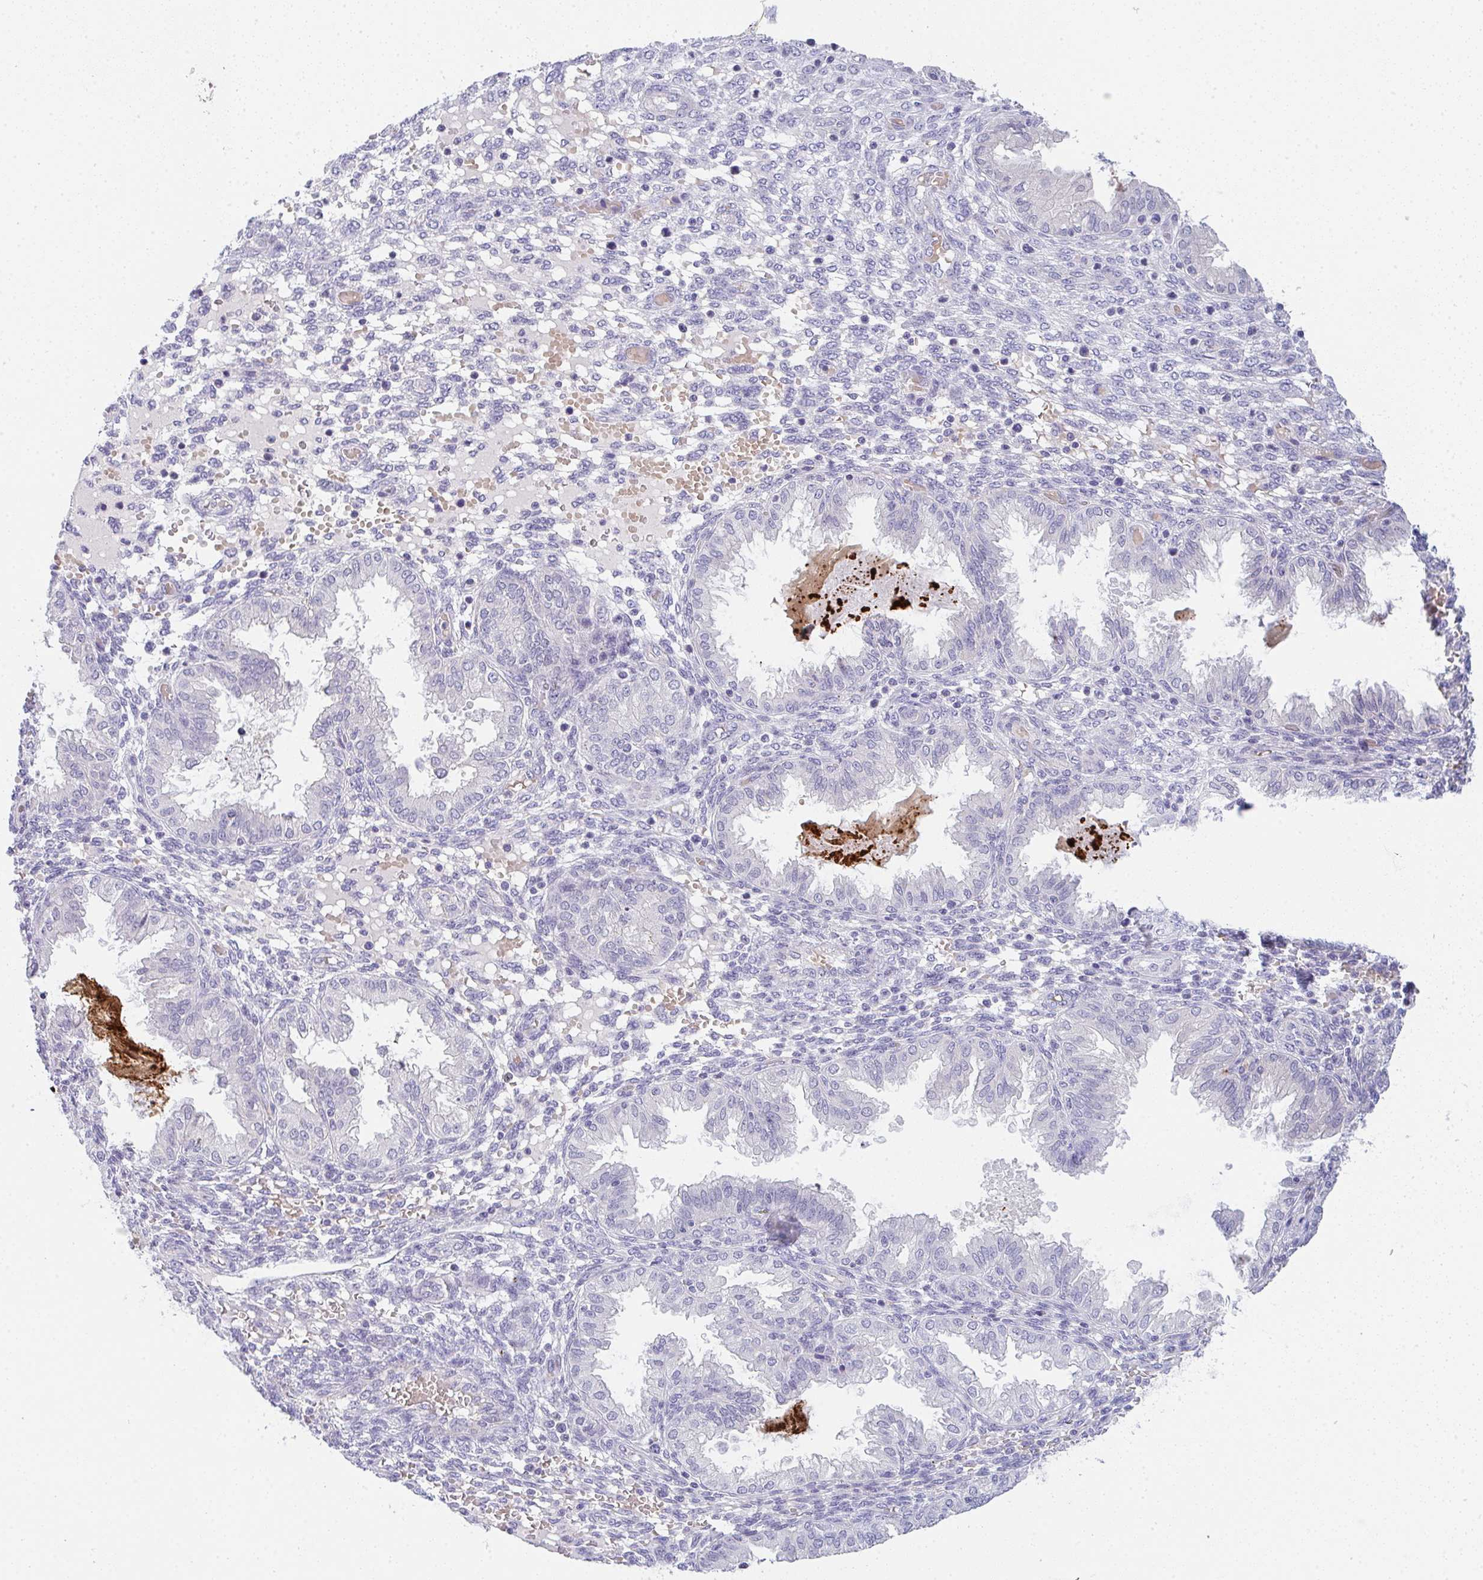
{"staining": {"intensity": "negative", "quantity": "none", "location": "none"}, "tissue": "endometrium", "cell_type": "Cells in endometrial stroma", "image_type": "normal", "snomed": [{"axis": "morphology", "description": "Normal tissue, NOS"}, {"axis": "topography", "description": "Endometrium"}], "caption": "Immunohistochemistry (IHC) of normal endometrium displays no staining in cells in endometrial stroma. (Brightfield microscopy of DAB immunohistochemistry at high magnification).", "gene": "CACNA1S", "patient": {"sex": "female", "age": 33}}